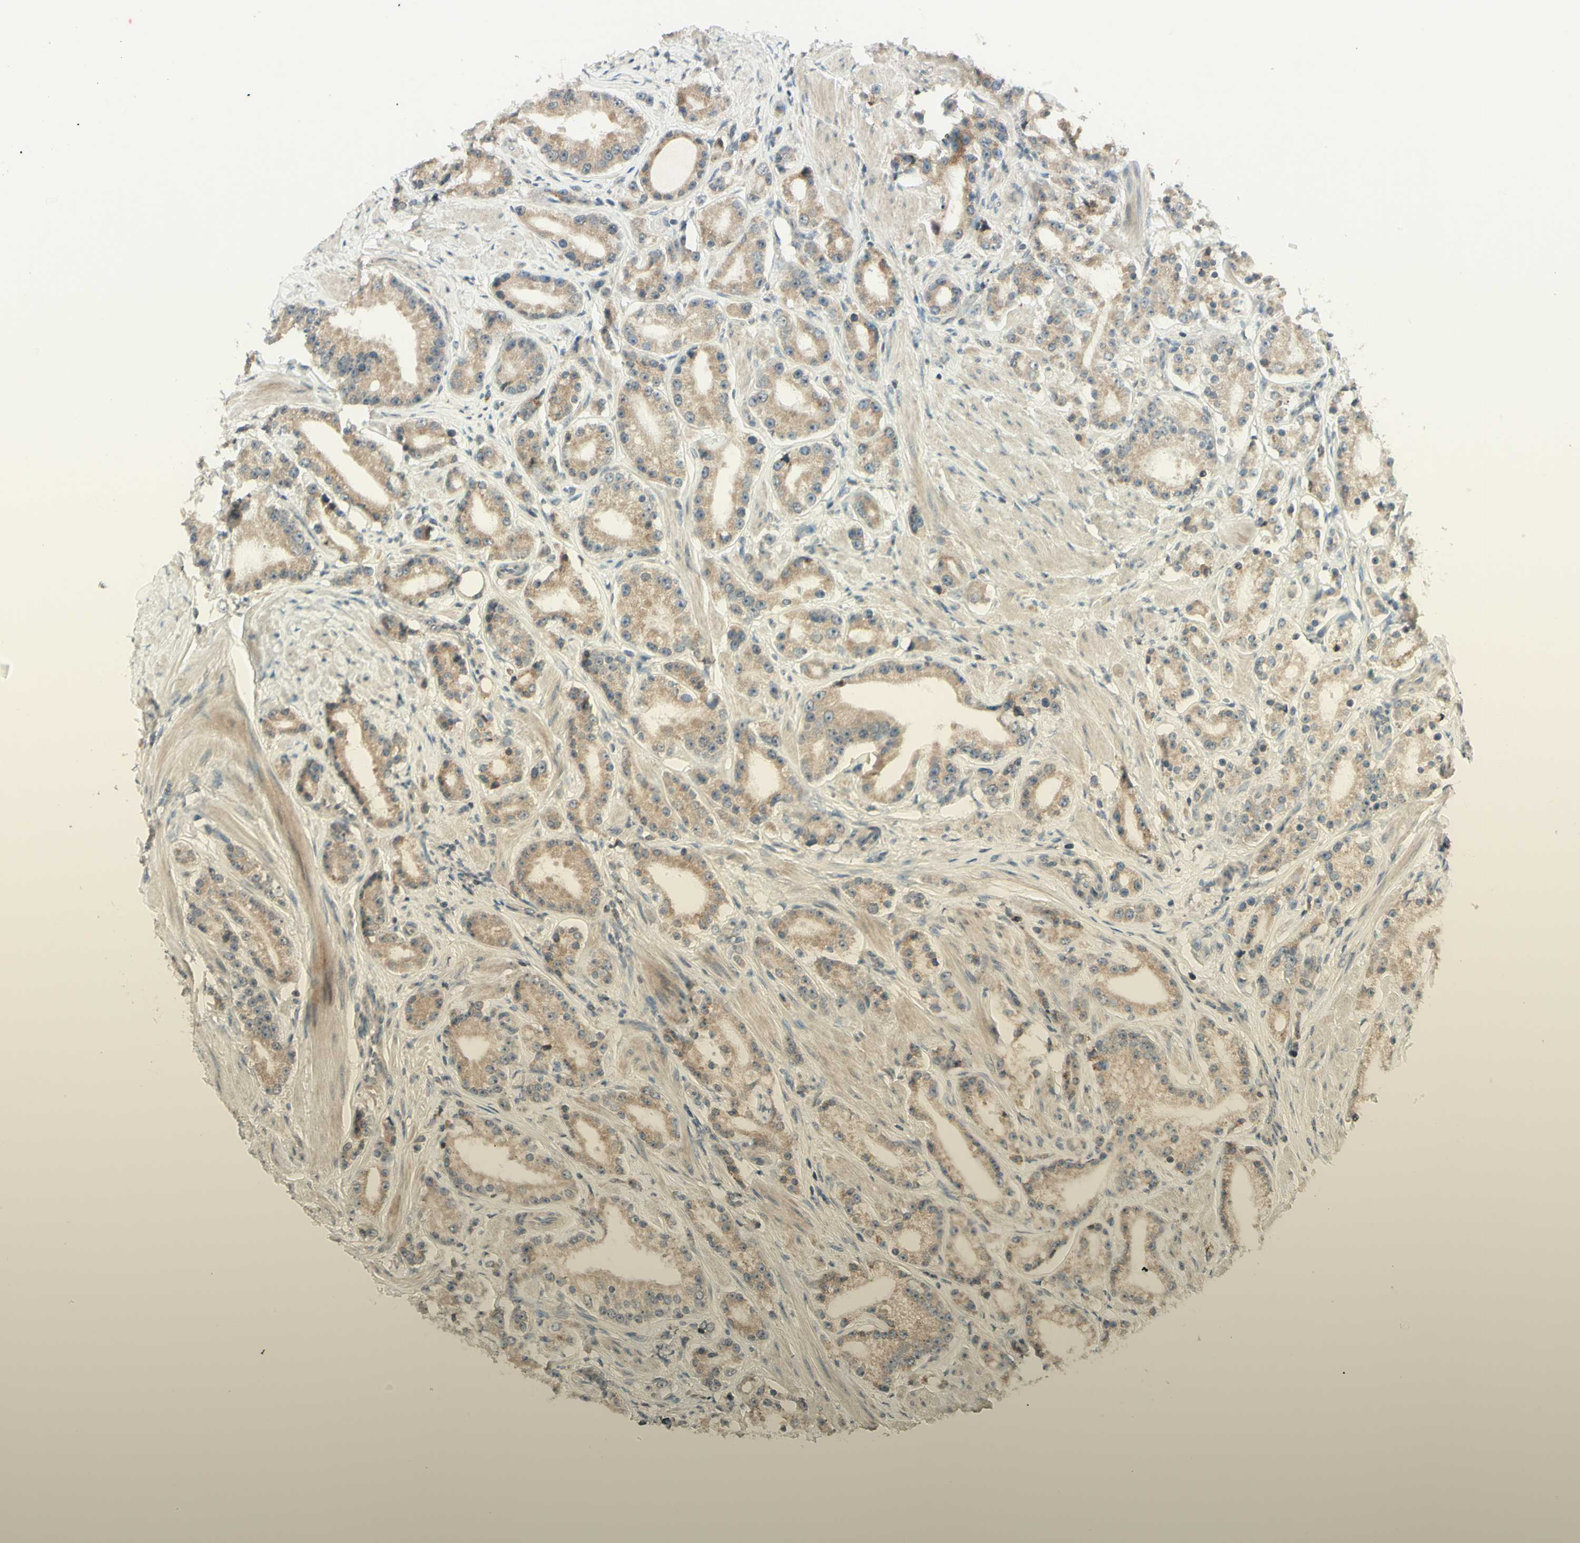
{"staining": {"intensity": "weak", "quantity": ">75%", "location": "cytoplasmic/membranous"}, "tissue": "prostate cancer", "cell_type": "Tumor cells", "image_type": "cancer", "snomed": [{"axis": "morphology", "description": "Adenocarcinoma, Low grade"}, {"axis": "topography", "description": "Prostate"}], "caption": "Protein expression analysis of human prostate cancer (low-grade adenocarcinoma) reveals weak cytoplasmic/membranous positivity in about >75% of tumor cells. The staining was performed using DAB to visualize the protein expression in brown, while the nuclei were stained in blue with hematoxylin (Magnification: 20x).", "gene": "ZW10", "patient": {"sex": "male", "age": 63}}